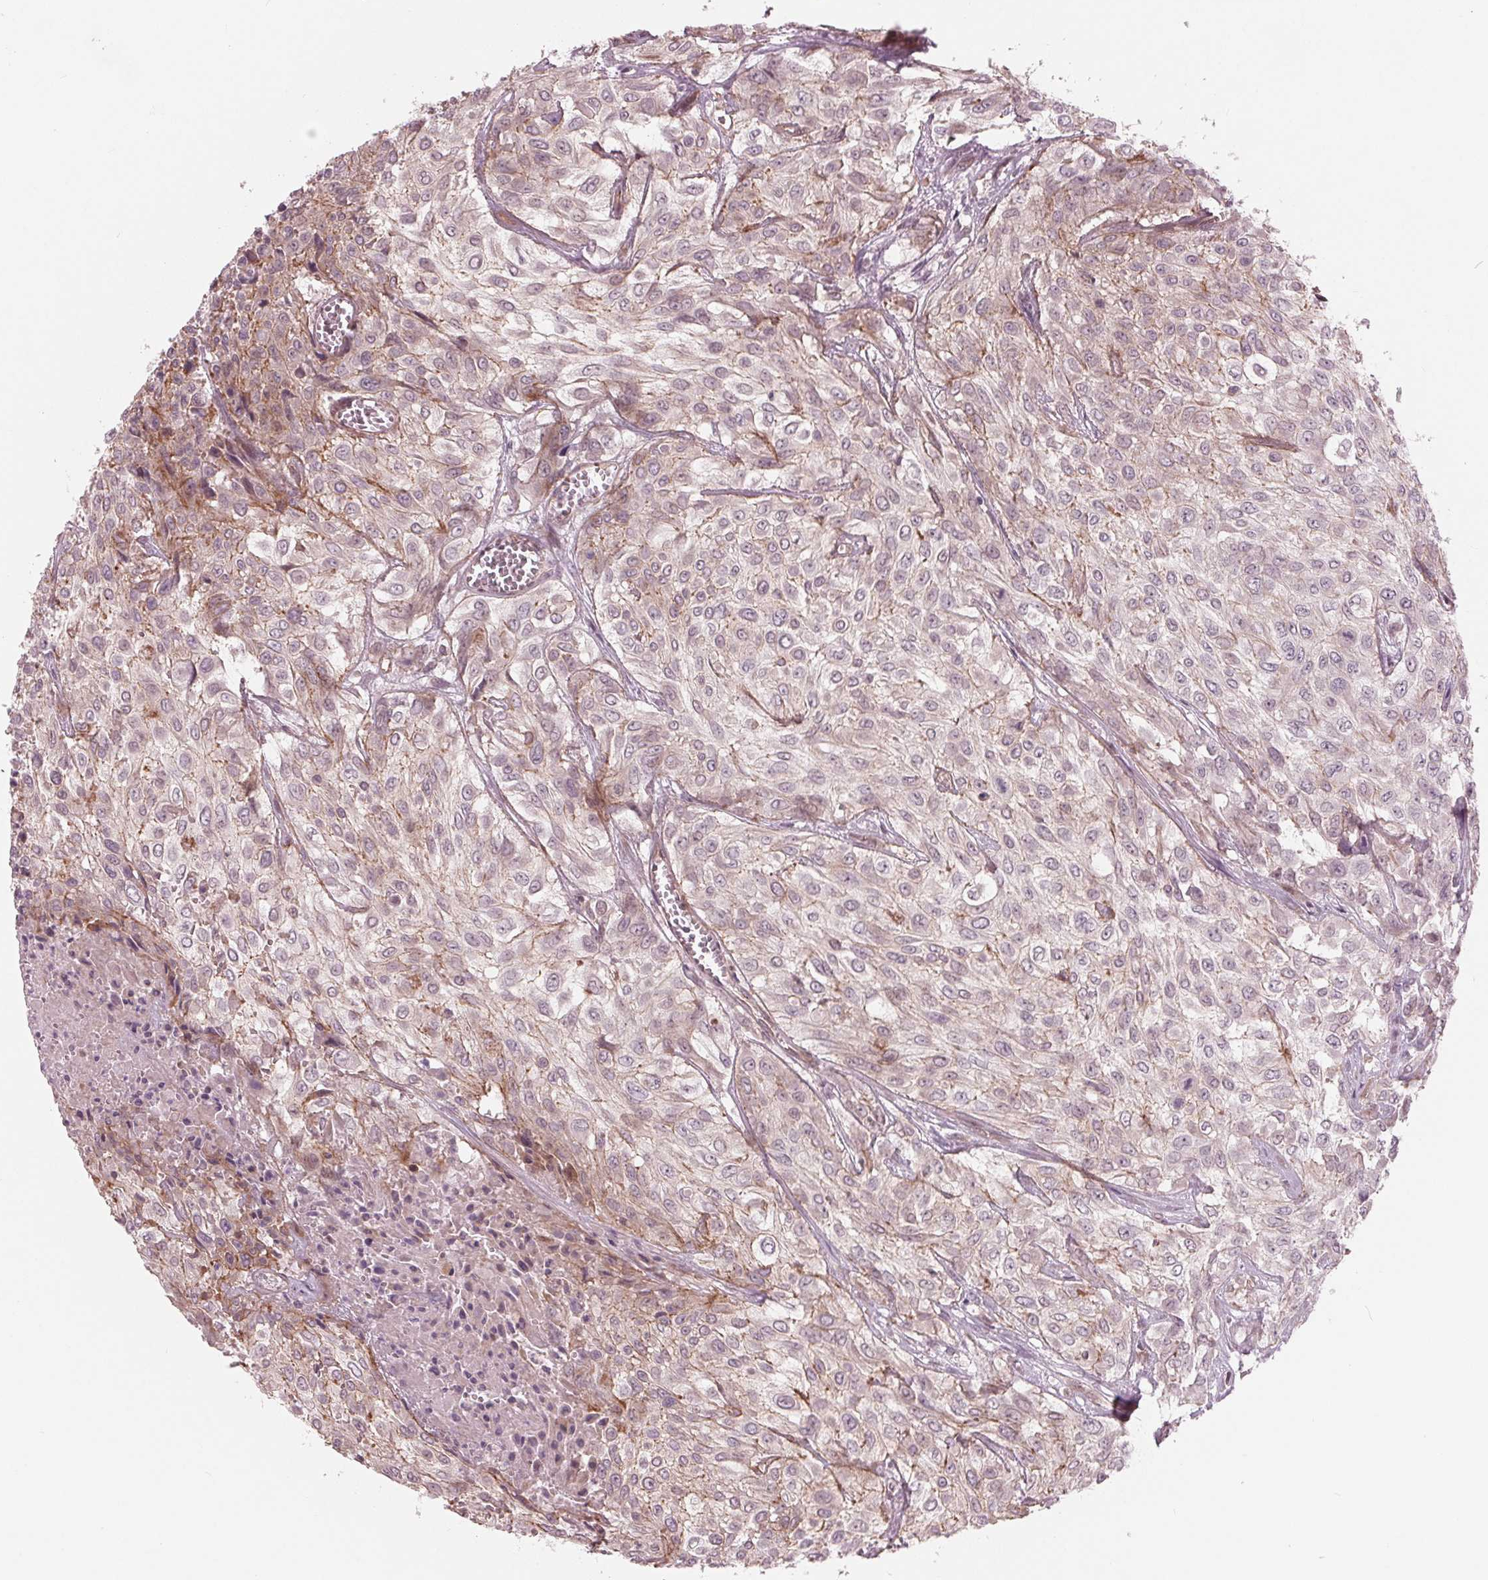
{"staining": {"intensity": "moderate", "quantity": "<25%", "location": "cytoplasmic/membranous"}, "tissue": "urothelial cancer", "cell_type": "Tumor cells", "image_type": "cancer", "snomed": [{"axis": "morphology", "description": "Urothelial carcinoma, High grade"}, {"axis": "topography", "description": "Urinary bladder"}], "caption": "Immunohistochemical staining of urothelial cancer displays low levels of moderate cytoplasmic/membranous staining in about <25% of tumor cells.", "gene": "TXNIP", "patient": {"sex": "male", "age": 57}}